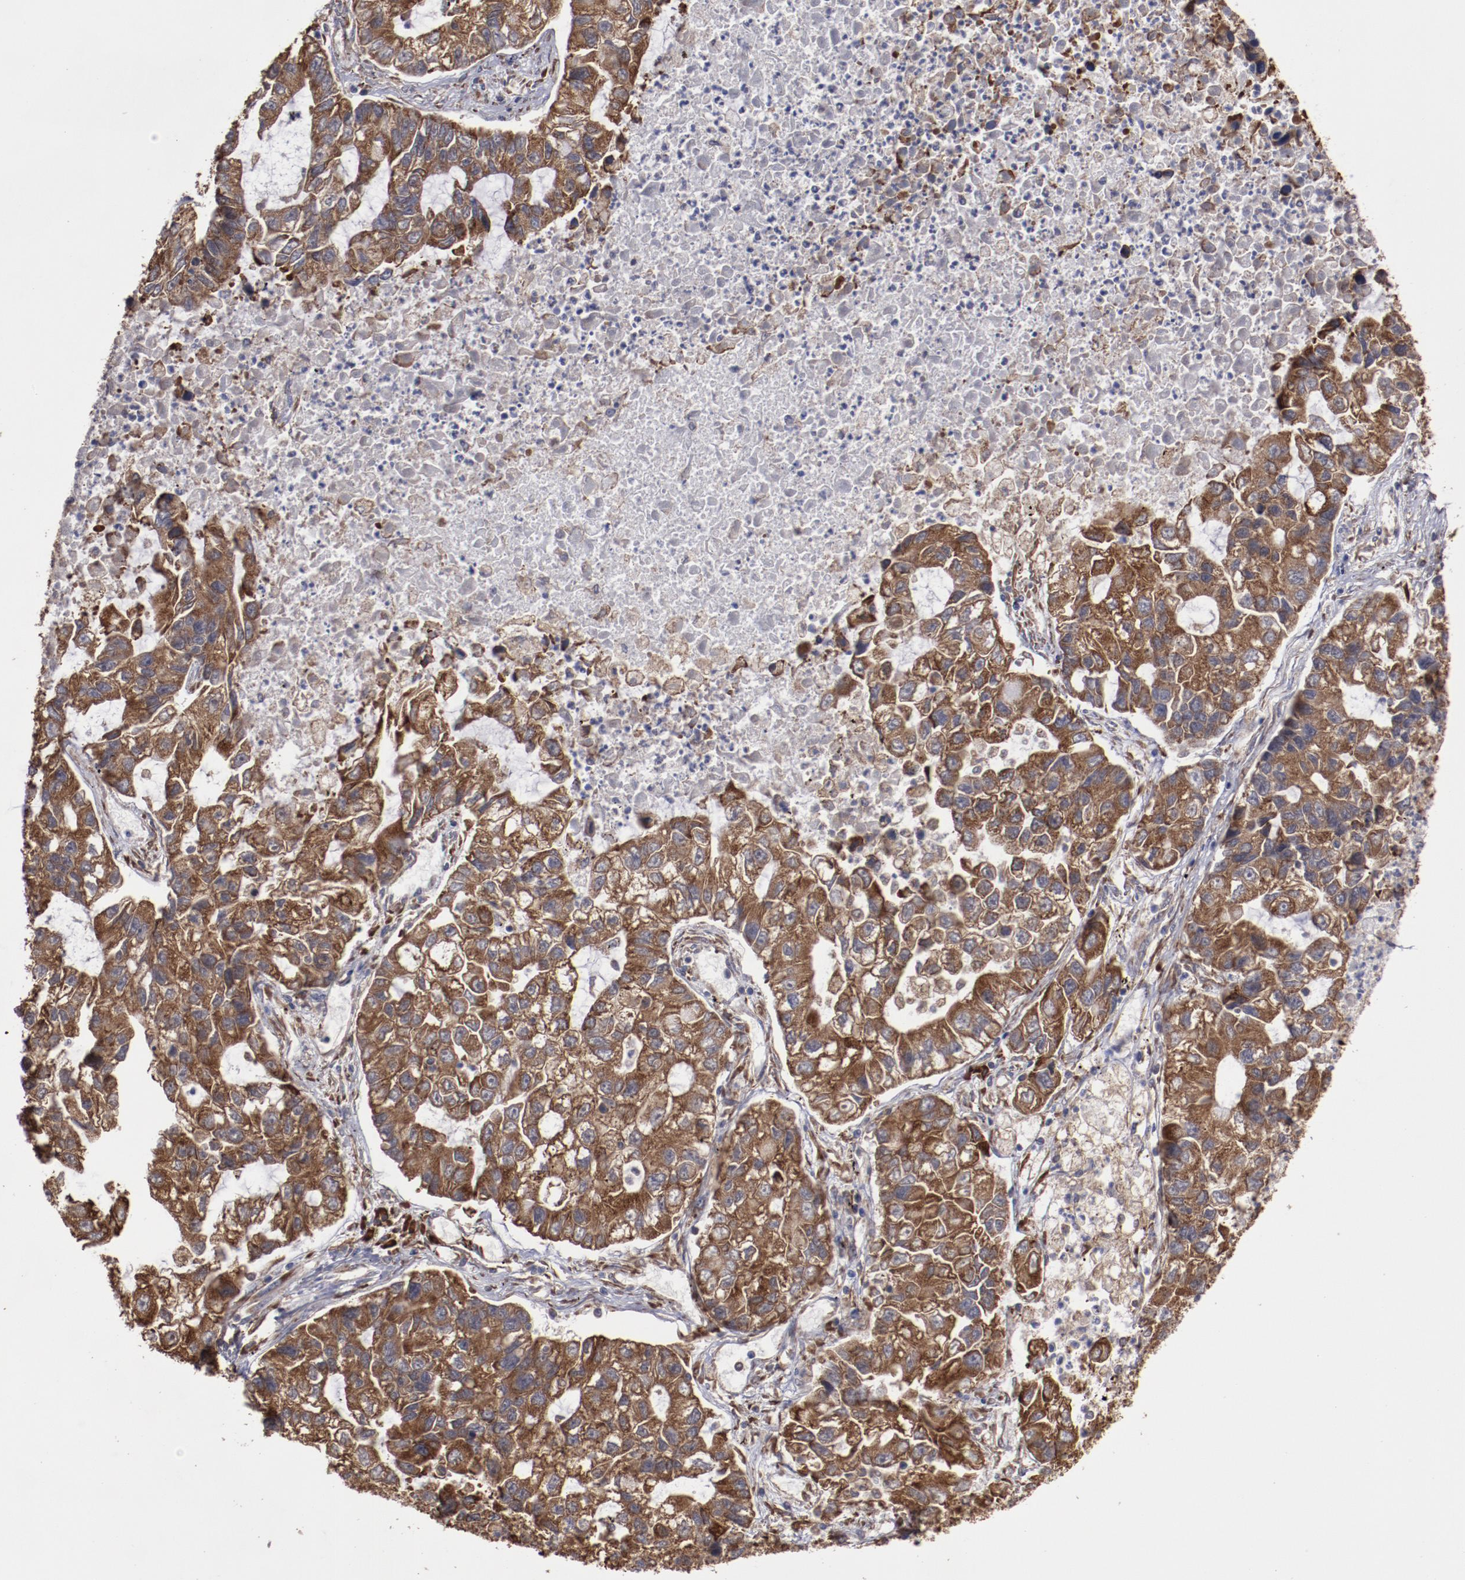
{"staining": {"intensity": "strong", "quantity": ">75%", "location": "cytoplasmic/membranous"}, "tissue": "lung cancer", "cell_type": "Tumor cells", "image_type": "cancer", "snomed": [{"axis": "morphology", "description": "Adenocarcinoma, NOS"}, {"axis": "topography", "description": "Lung"}], "caption": "Brown immunohistochemical staining in adenocarcinoma (lung) shows strong cytoplasmic/membranous staining in approximately >75% of tumor cells.", "gene": "RPS4Y1", "patient": {"sex": "female", "age": 51}}